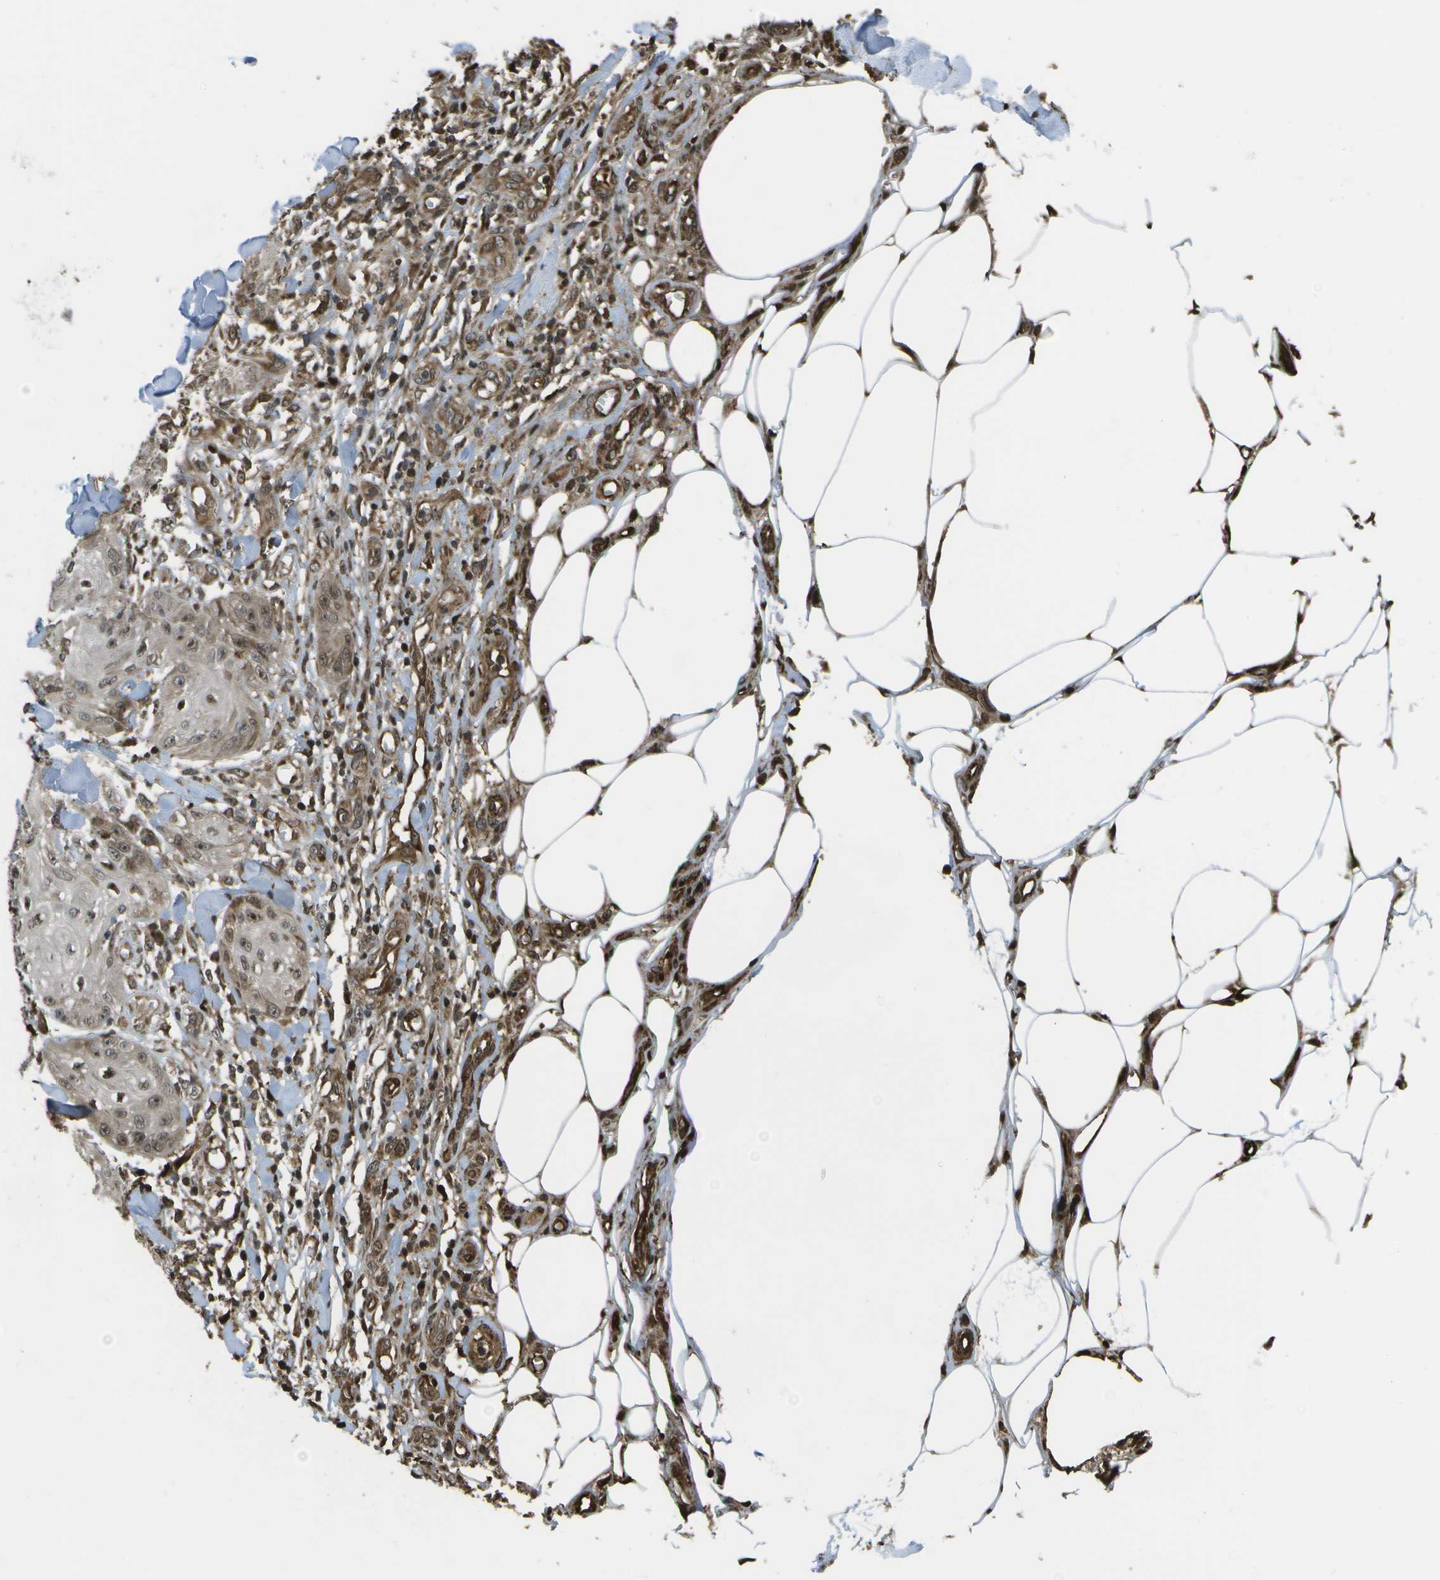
{"staining": {"intensity": "weak", "quantity": "<25%", "location": "cytoplasmic/membranous,nuclear"}, "tissue": "skin cancer", "cell_type": "Tumor cells", "image_type": "cancer", "snomed": [{"axis": "morphology", "description": "Squamous cell carcinoma, NOS"}, {"axis": "topography", "description": "Skin"}], "caption": "This is an immunohistochemistry image of human skin squamous cell carcinoma. There is no staining in tumor cells.", "gene": "AXIN2", "patient": {"sex": "male", "age": 74}}